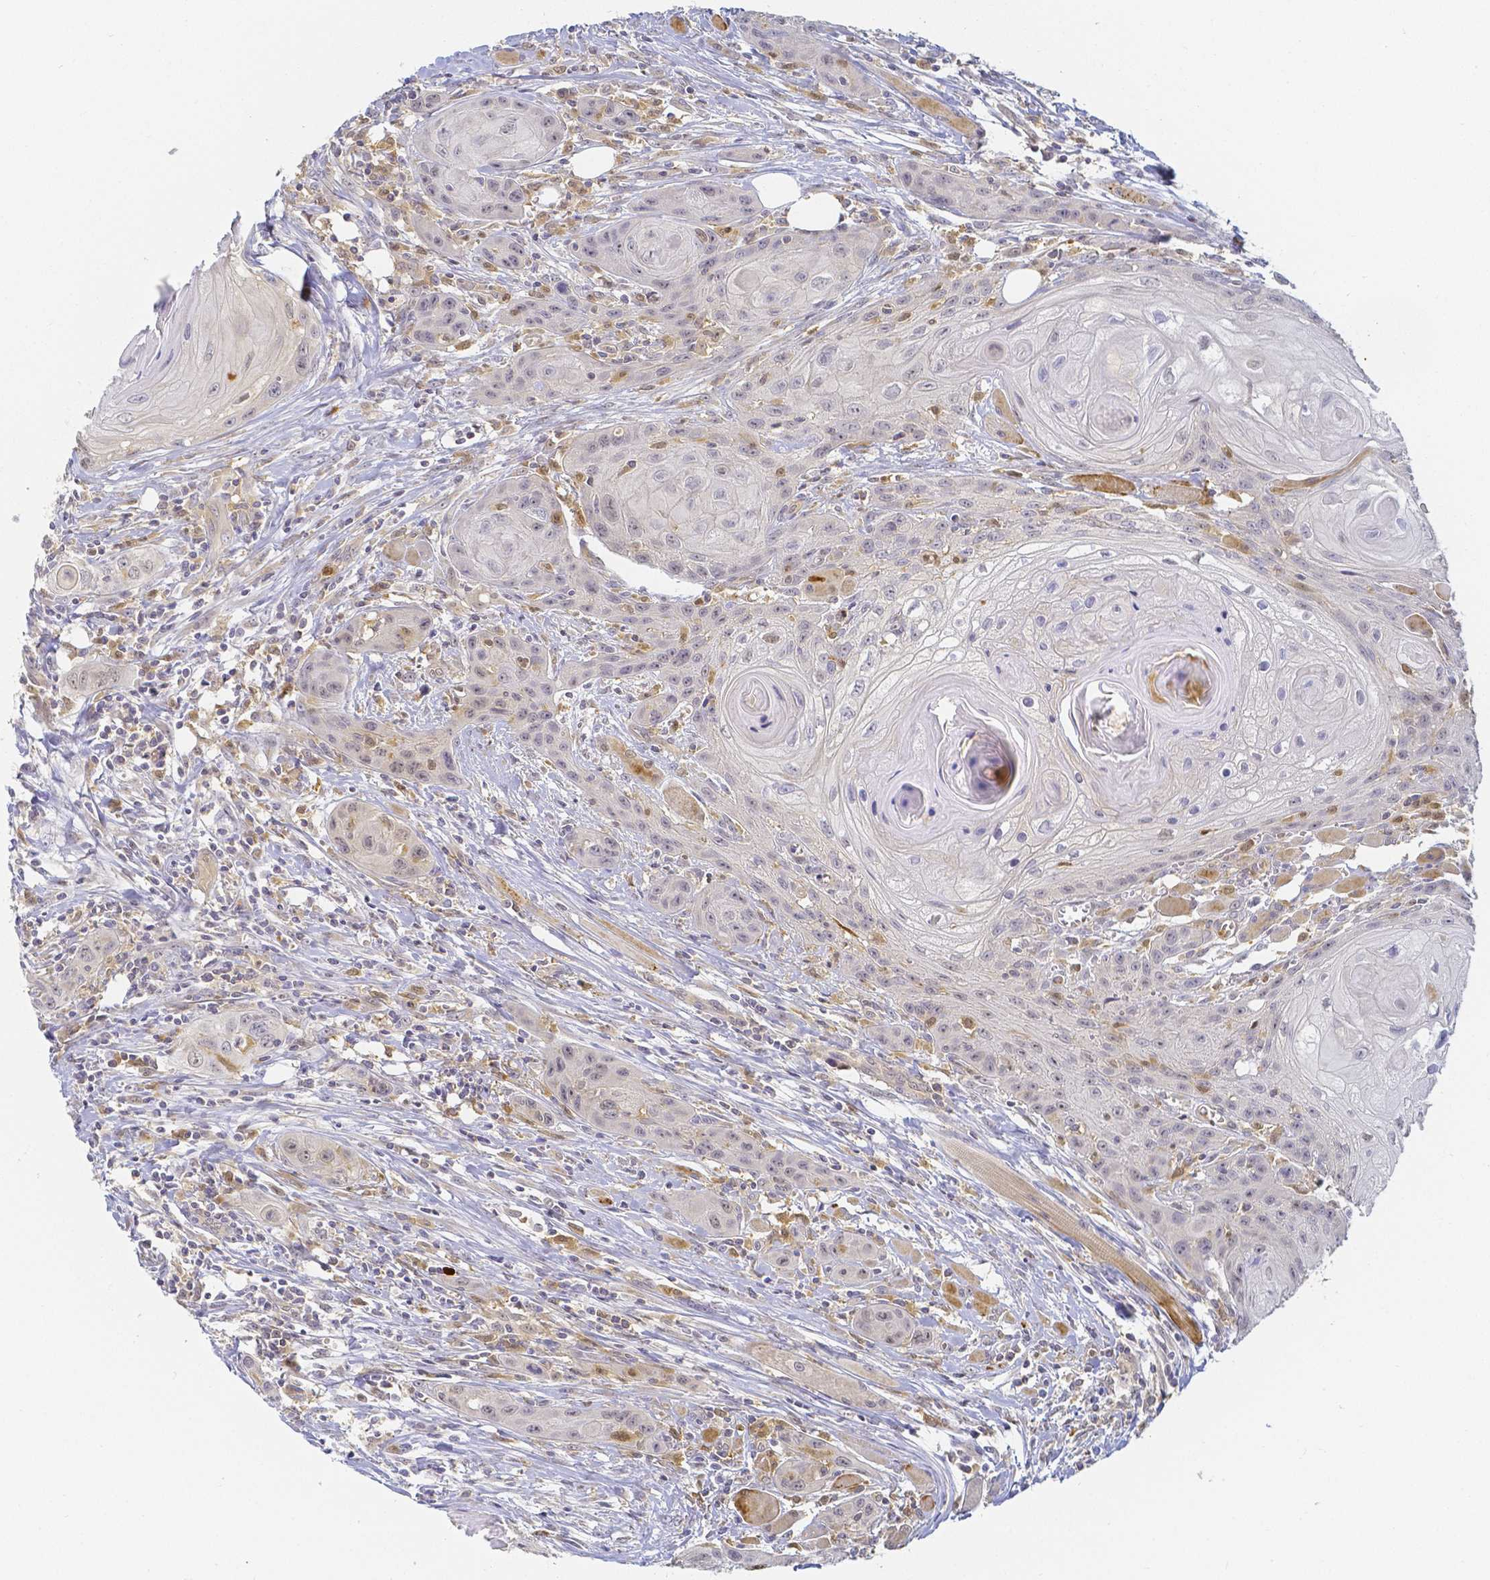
{"staining": {"intensity": "negative", "quantity": "none", "location": "none"}, "tissue": "head and neck cancer", "cell_type": "Tumor cells", "image_type": "cancer", "snomed": [{"axis": "morphology", "description": "Squamous cell carcinoma, NOS"}, {"axis": "topography", "description": "Oral tissue"}, {"axis": "topography", "description": "Head-Neck"}], "caption": "DAB immunohistochemical staining of head and neck cancer (squamous cell carcinoma) demonstrates no significant positivity in tumor cells.", "gene": "KCNH1", "patient": {"sex": "male", "age": 58}}